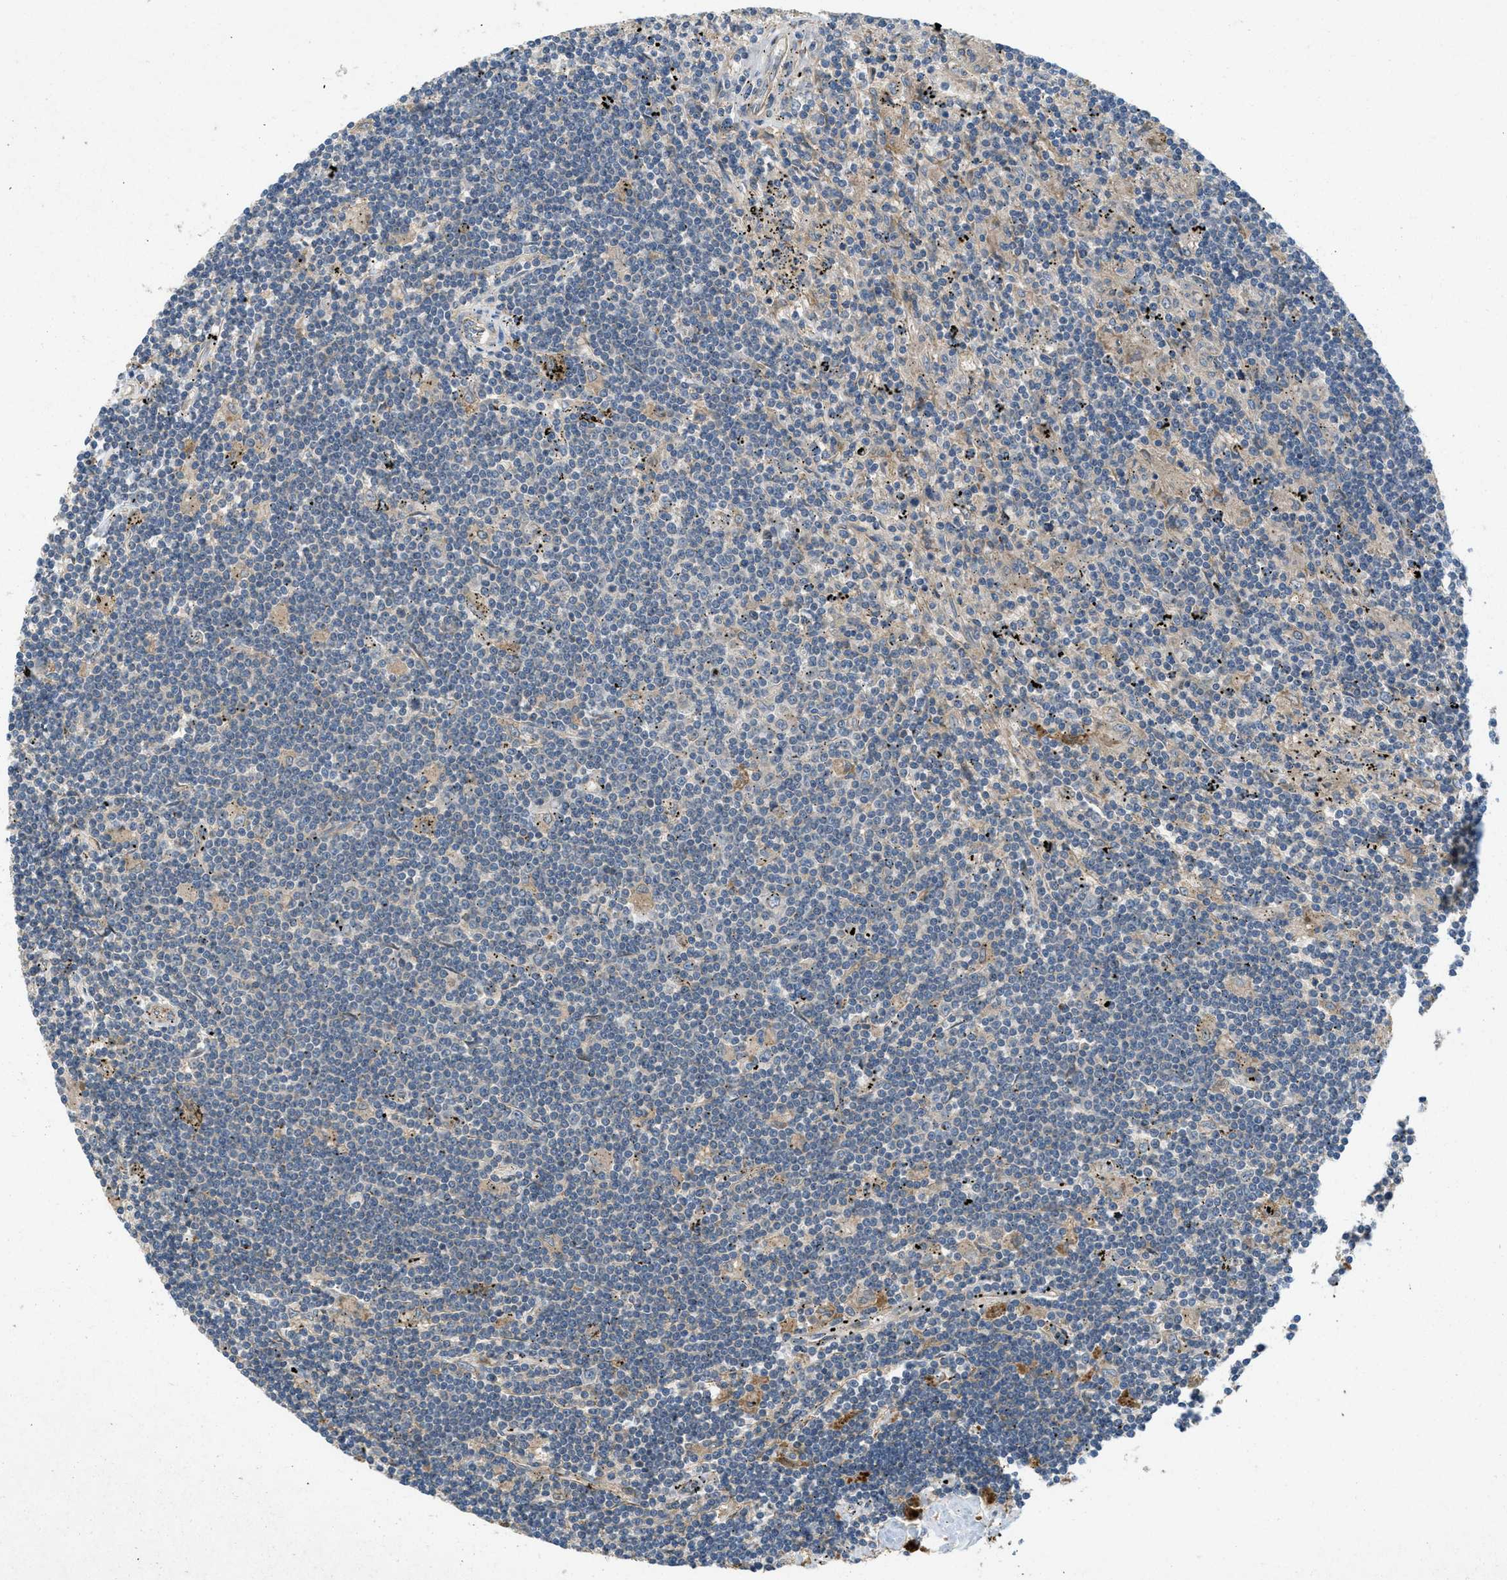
{"staining": {"intensity": "negative", "quantity": "none", "location": "none"}, "tissue": "lymphoma", "cell_type": "Tumor cells", "image_type": "cancer", "snomed": [{"axis": "morphology", "description": "Malignant lymphoma, non-Hodgkin's type, Low grade"}, {"axis": "topography", "description": "Spleen"}], "caption": "Tumor cells show no significant expression in malignant lymphoma, non-Hodgkin's type (low-grade). (Brightfield microscopy of DAB (3,3'-diaminobenzidine) IHC at high magnification).", "gene": "ADCY6", "patient": {"sex": "male", "age": 76}}